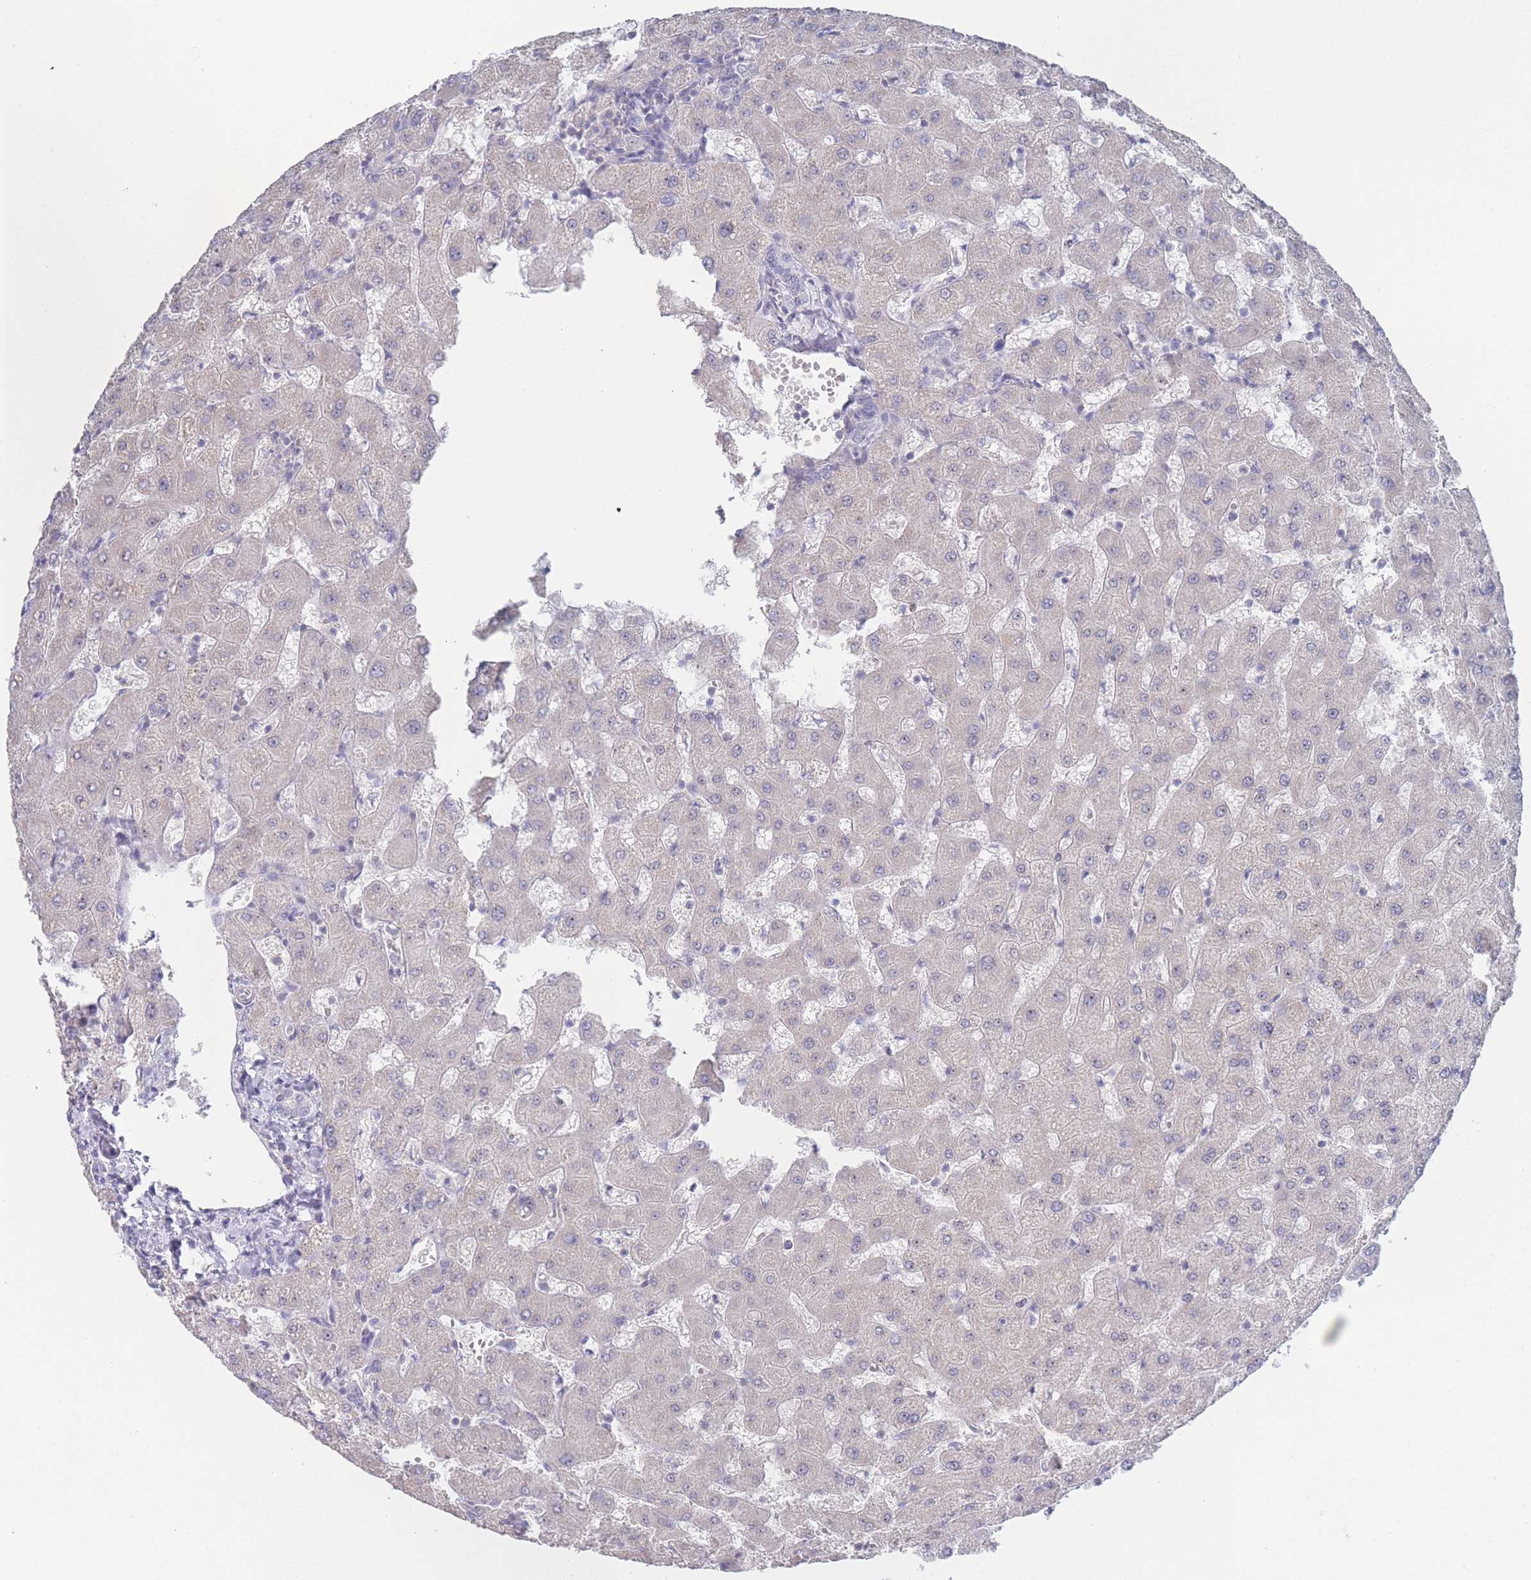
{"staining": {"intensity": "negative", "quantity": "none", "location": "none"}, "tissue": "liver", "cell_type": "Cholangiocytes", "image_type": "normal", "snomed": [{"axis": "morphology", "description": "Normal tissue, NOS"}, {"axis": "topography", "description": "Liver"}], "caption": "High power microscopy photomicrograph of an immunohistochemistry photomicrograph of unremarkable liver, revealing no significant positivity in cholangiocytes. (Stains: DAB immunohistochemistry (IHC) with hematoxylin counter stain, Microscopy: brightfield microscopy at high magnification).", "gene": "ZNF142", "patient": {"sex": "female", "age": 63}}